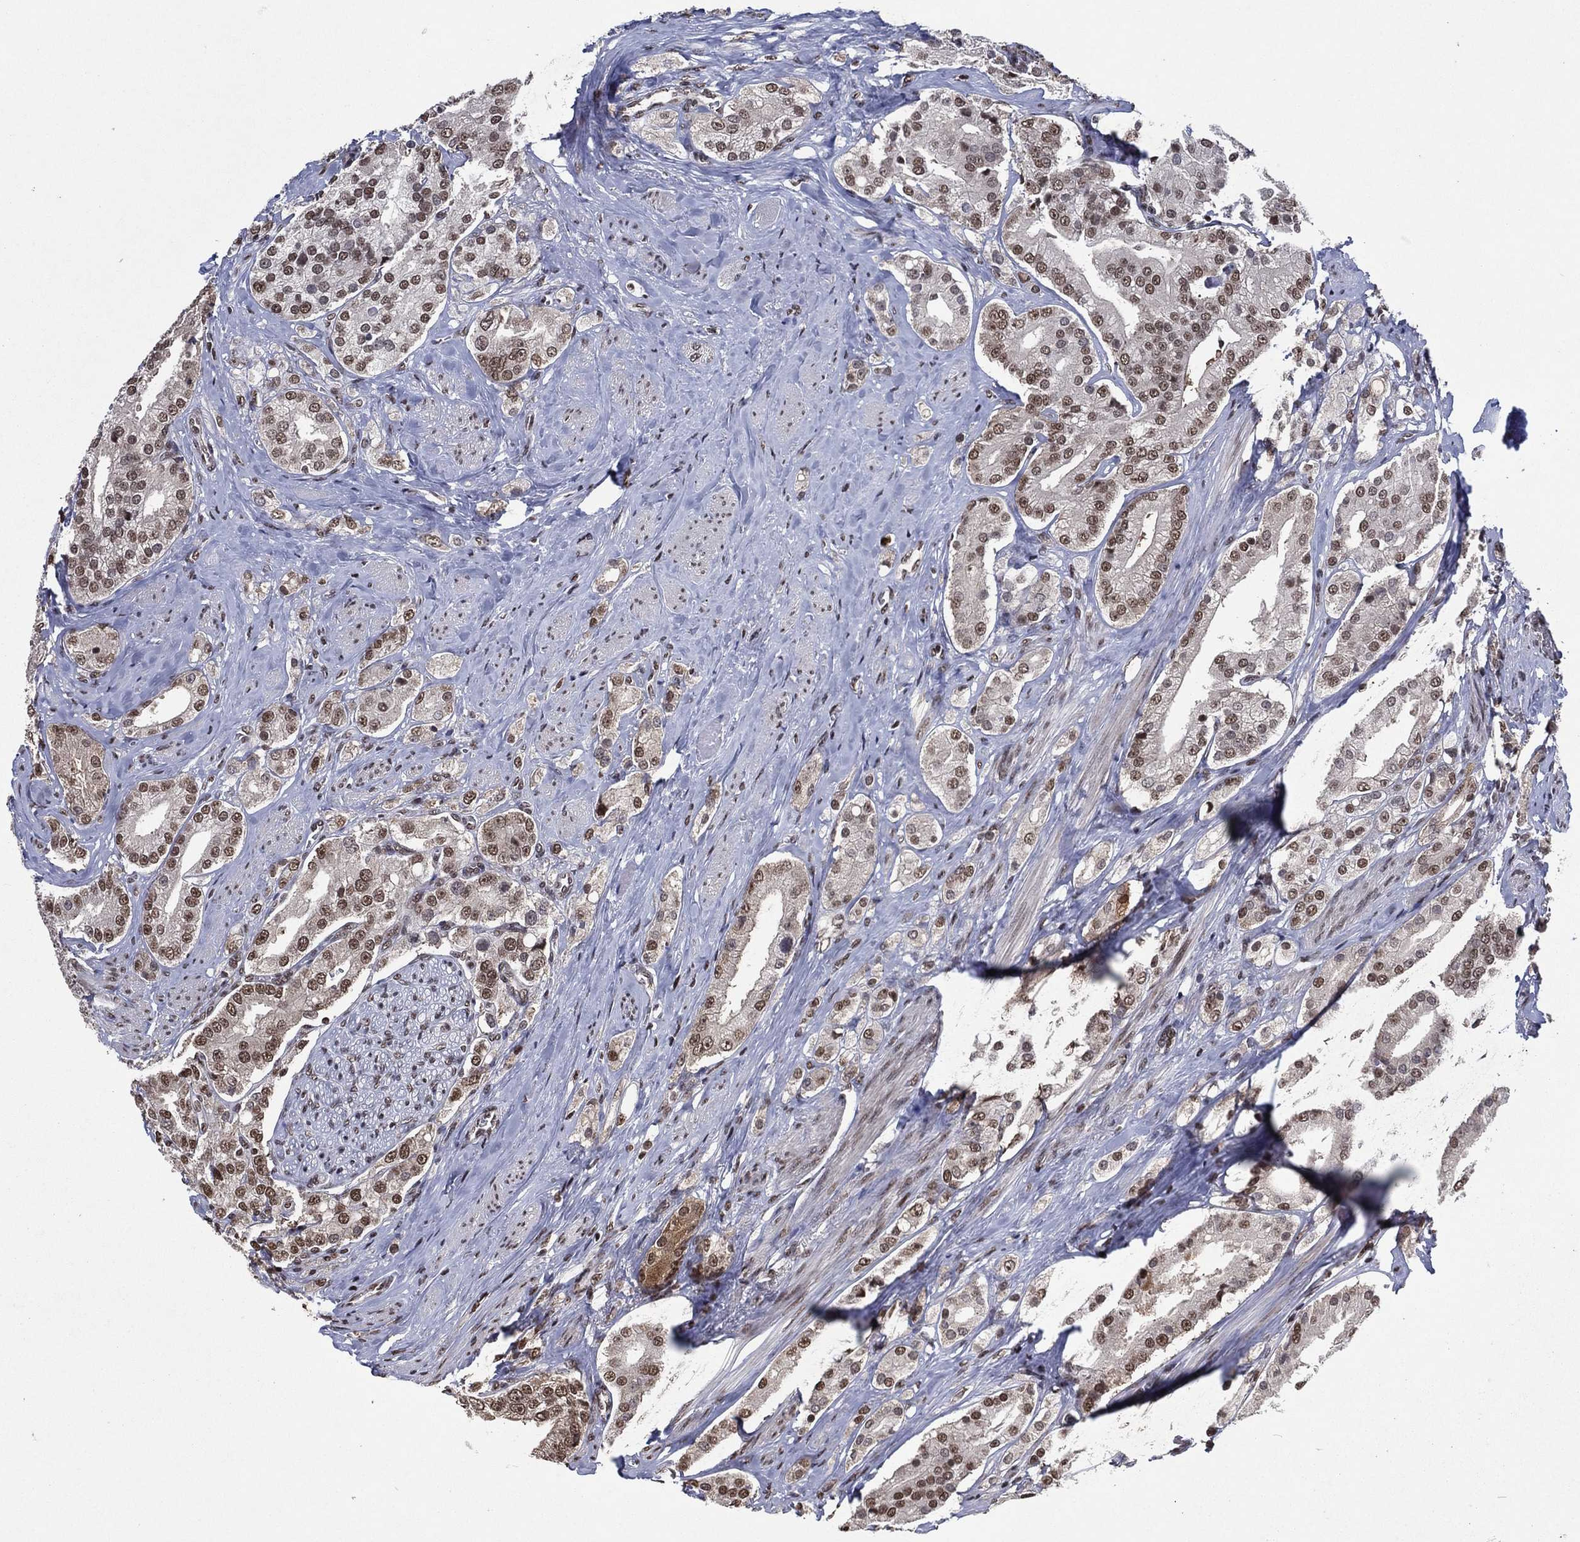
{"staining": {"intensity": "moderate", "quantity": "25%-75%", "location": "nuclear"}, "tissue": "prostate cancer", "cell_type": "Tumor cells", "image_type": "cancer", "snomed": [{"axis": "morphology", "description": "Adenocarcinoma, NOS"}, {"axis": "topography", "description": "Prostate and seminal vesicle, NOS"}, {"axis": "topography", "description": "Prostate"}], "caption": "Prostate cancer (adenocarcinoma) stained with immunohistochemistry (IHC) exhibits moderate nuclear staining in about 25%-75% of tumor cells. The protein of interest is stained brown, and the nuclei are stained in blue (DAB (3,3'-diaminobenzidine) IHC with brightfield microscopy, high magnification).", "gene": "ZBTB42", "patient": {"sex": "male", "age": 67}}